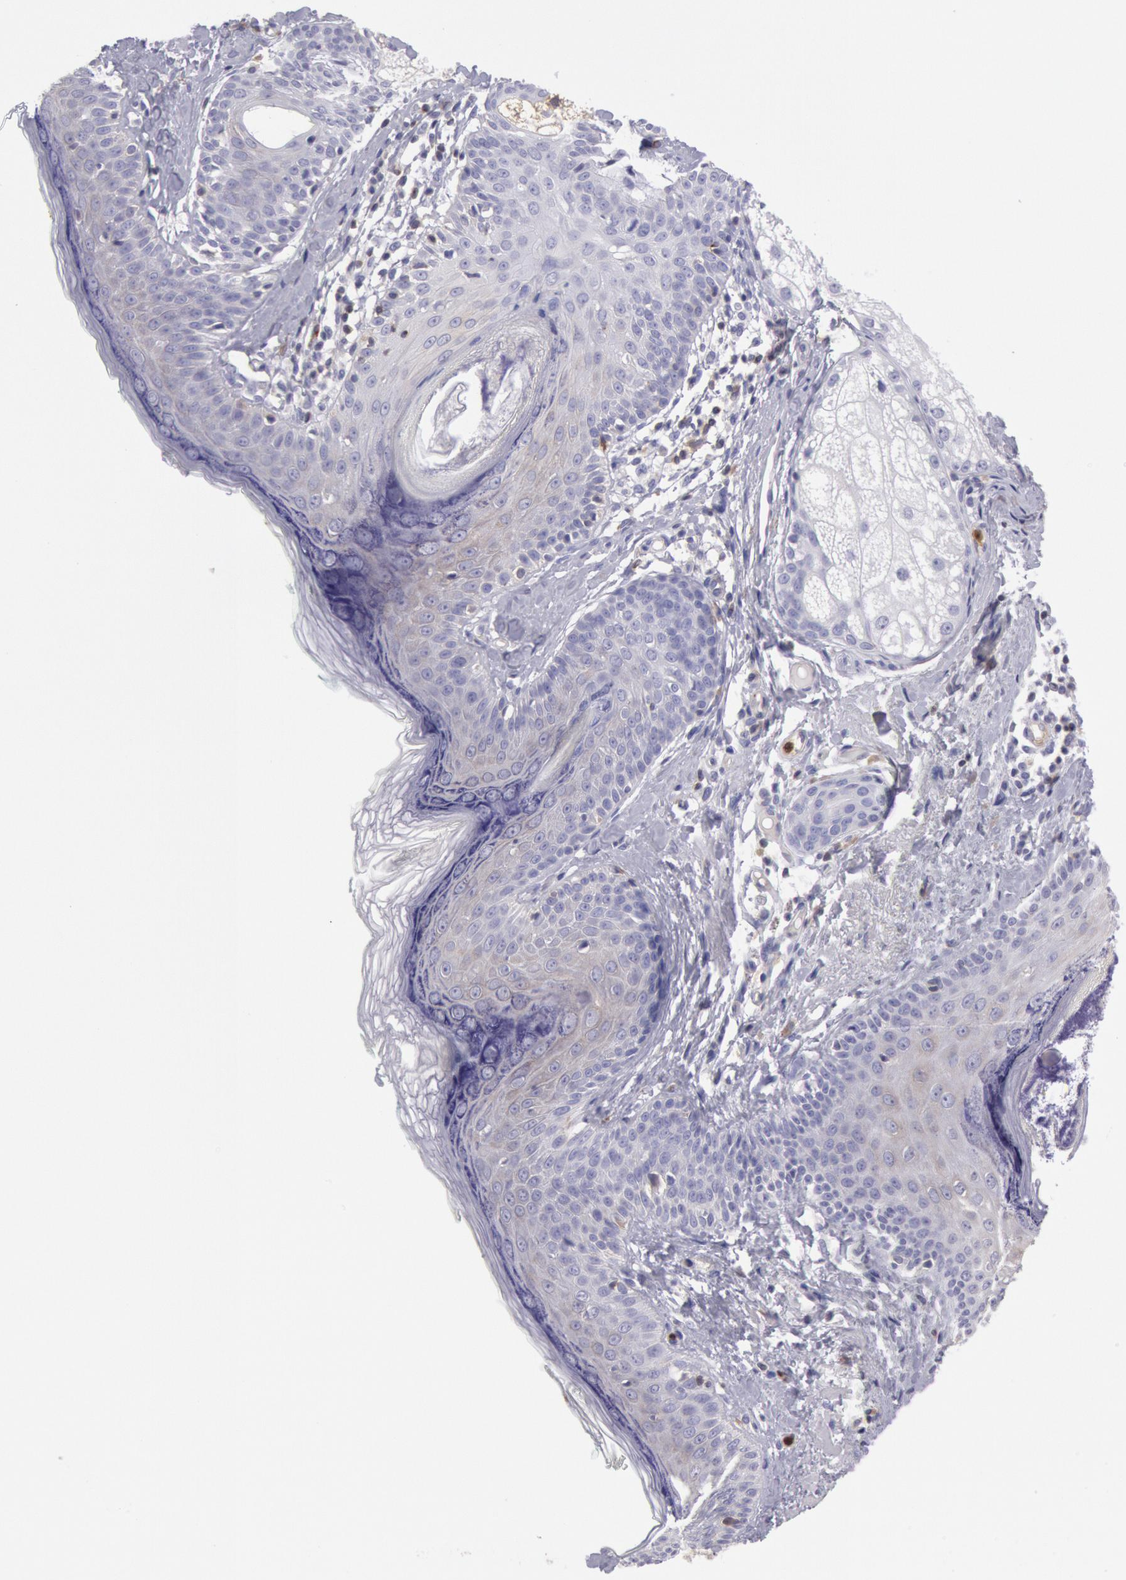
{"staining": {"intensity": "negative", "quantity": "none", "location": "none"}, "tissue": "skin cancer", "cell_type": "Tumor cells", "image_type": "cancer", "snomed": [{"axis": "morphology", "description": "Basal cell carcinoma"}, {"axis": "topography", "description": "Skin"}], "caption": "Tumor cells are negative for protein expression in human skin basal cell carcinoma.", "gene": "RAB27A", "patient": {"sex": "male", "age": 63}}